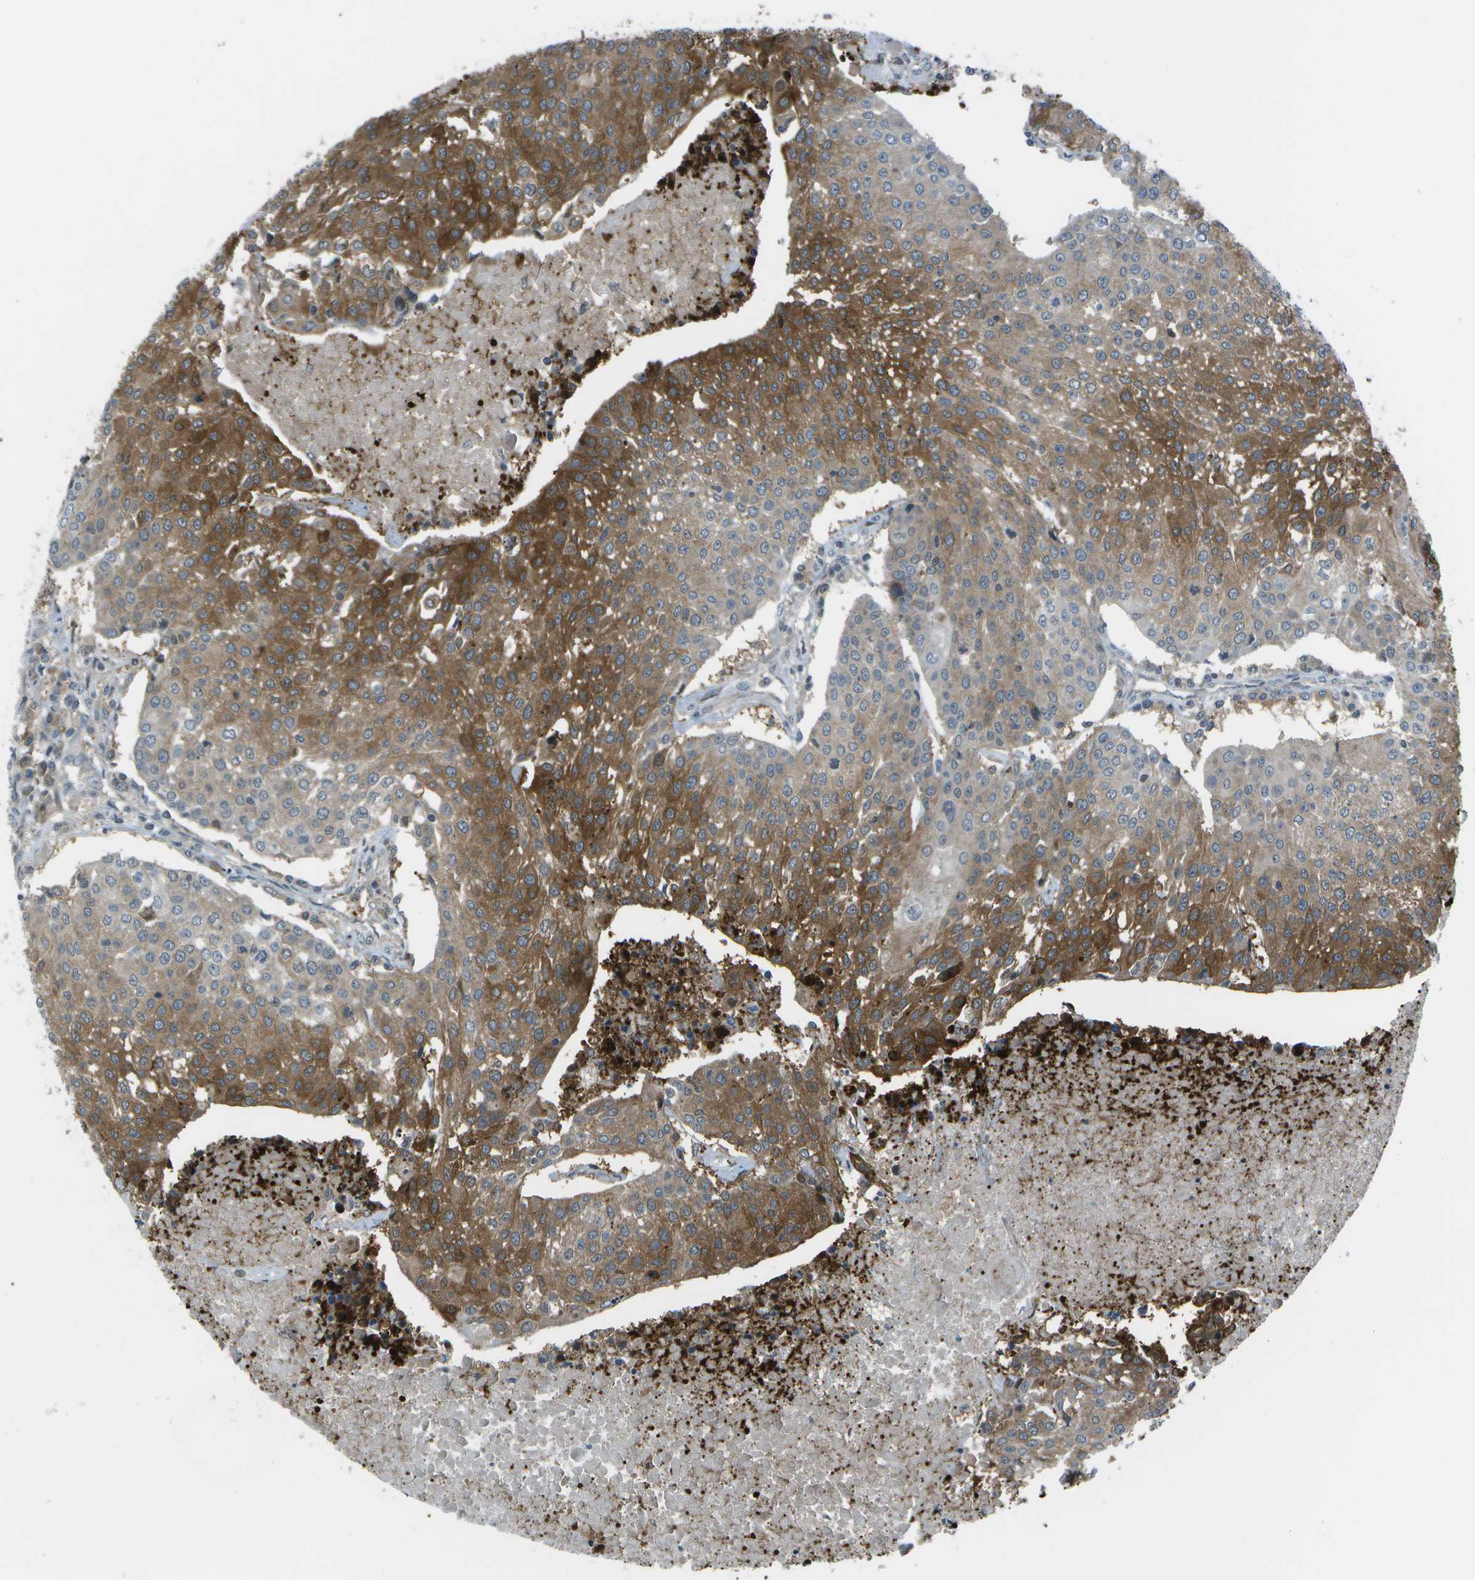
{"staining": {"intensity": "moderate", "quantity": ">75%", "location": "cytoplasmic/membranous"}, "tissue": "urothelial cancer", "cell_type": "Tumor cells", "image_type": "cancer", "snomed": [{"axis": "morphology", "description": "Urothelial carcinoma, High grade"}, {"axis": "topography", "description": "Urinary bladder"}], "caption": "Immunohistochemistry (IHC) histopathology image of neoplastic tissue: human high-grade urothelial carcinoma stained using immunohistochemistry exhibits medium levels of moderate protein expression localized specifically in the cytoplasmic/membranous of tumor cells, appearing as a cytoplasmic/membranous brown color.", "gene": "TMEM19", "patient": {"sex": "female", "age": 85}}